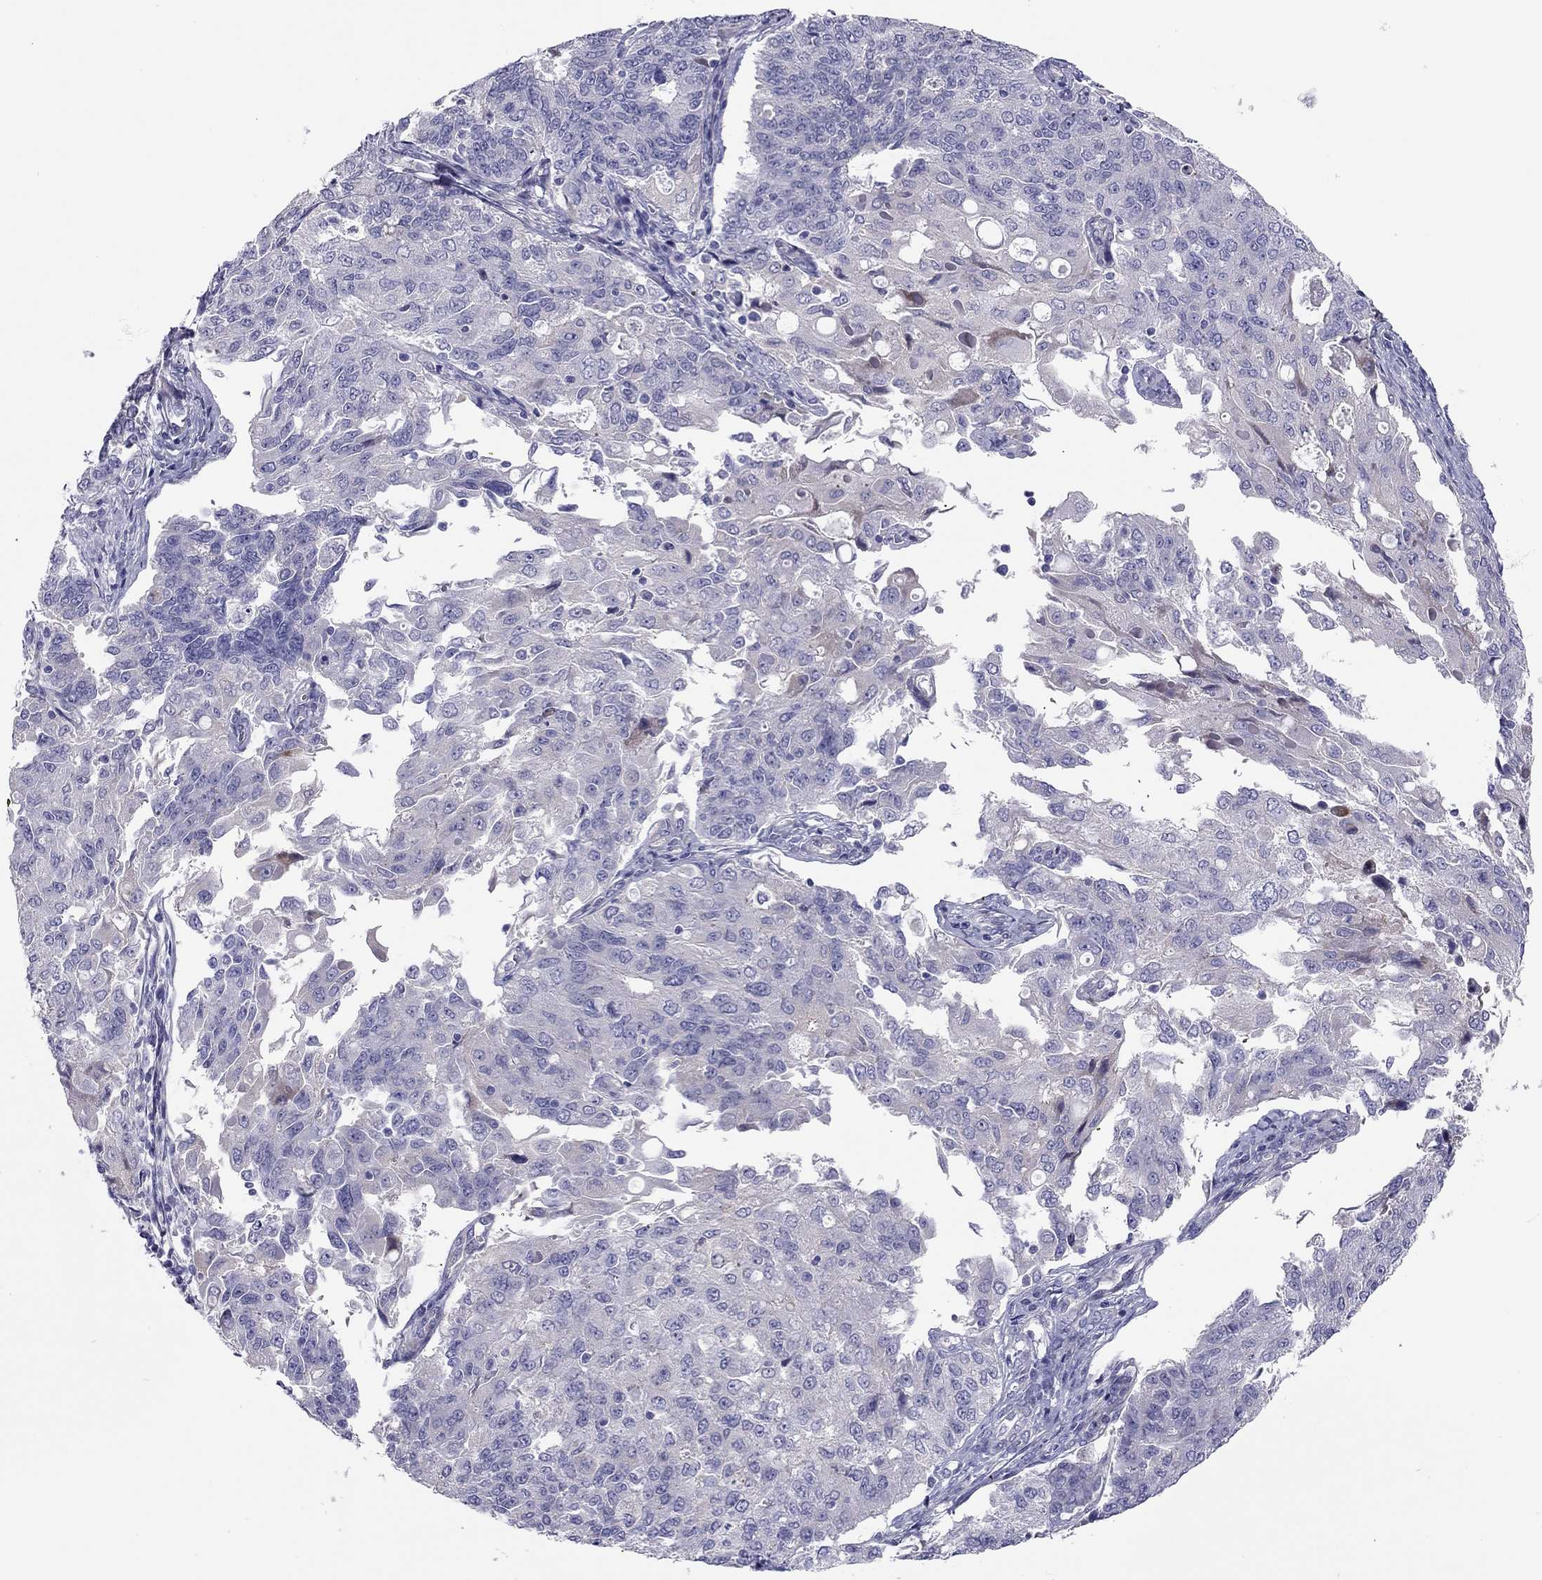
{"staining": {"intensity": "negative", "quantity": "none", "location": "none"}, "tissue": "endometrial cancer", "cell_type": "Tumor cells", "image_type": "cancer", "snomed": [{"axis": "morphology", "description": "Adenocarcinoma, NOS"}, {"axis": "topography", "description": "Endometrium"}], "caption": "A micrograph of human endometrial cancer (adenocarcinoma) is negative for staining in tumor cells.", "gene": "SCARB1", "patient": {"sex": "female", "age": 43}}